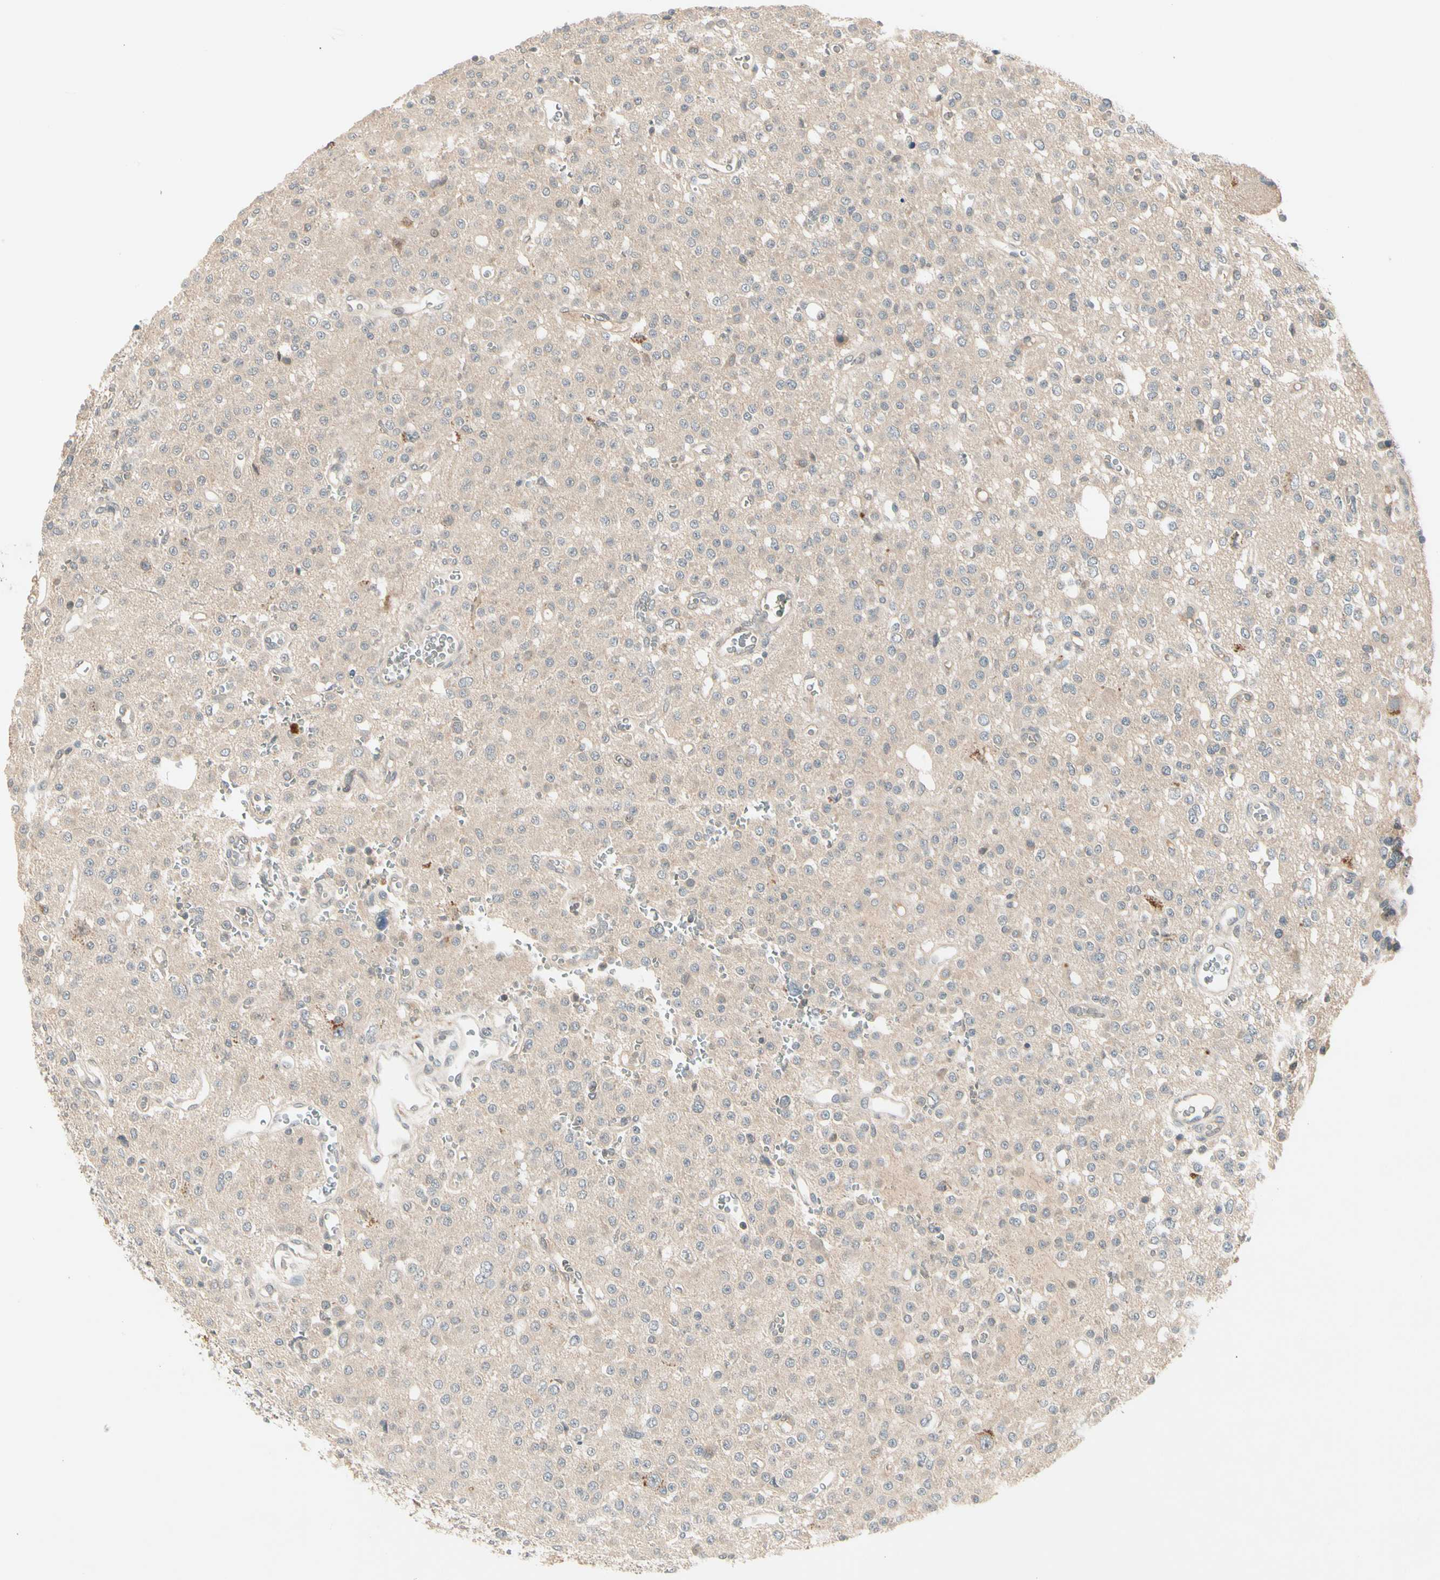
{"staining": {"intensity": "negative", "quantity": "none", "location": "none"}, "tissue": "glioma", "cell_type": "Tumor cells", "image_type": "cancer", "snomed": [{"axis": "morphology", "description": "Glioma, malignant, Low grade"}, {"axis": "topography", "description": "Brain"}], "caption": "A high-resolution micrograph shows immunohistochemistry (IHC) staining of malignant glioma (low-grade), which shows no significant expression in tumor cells.", "gene": "CCL4", "patient": {"sex": "male", "age": 38}}